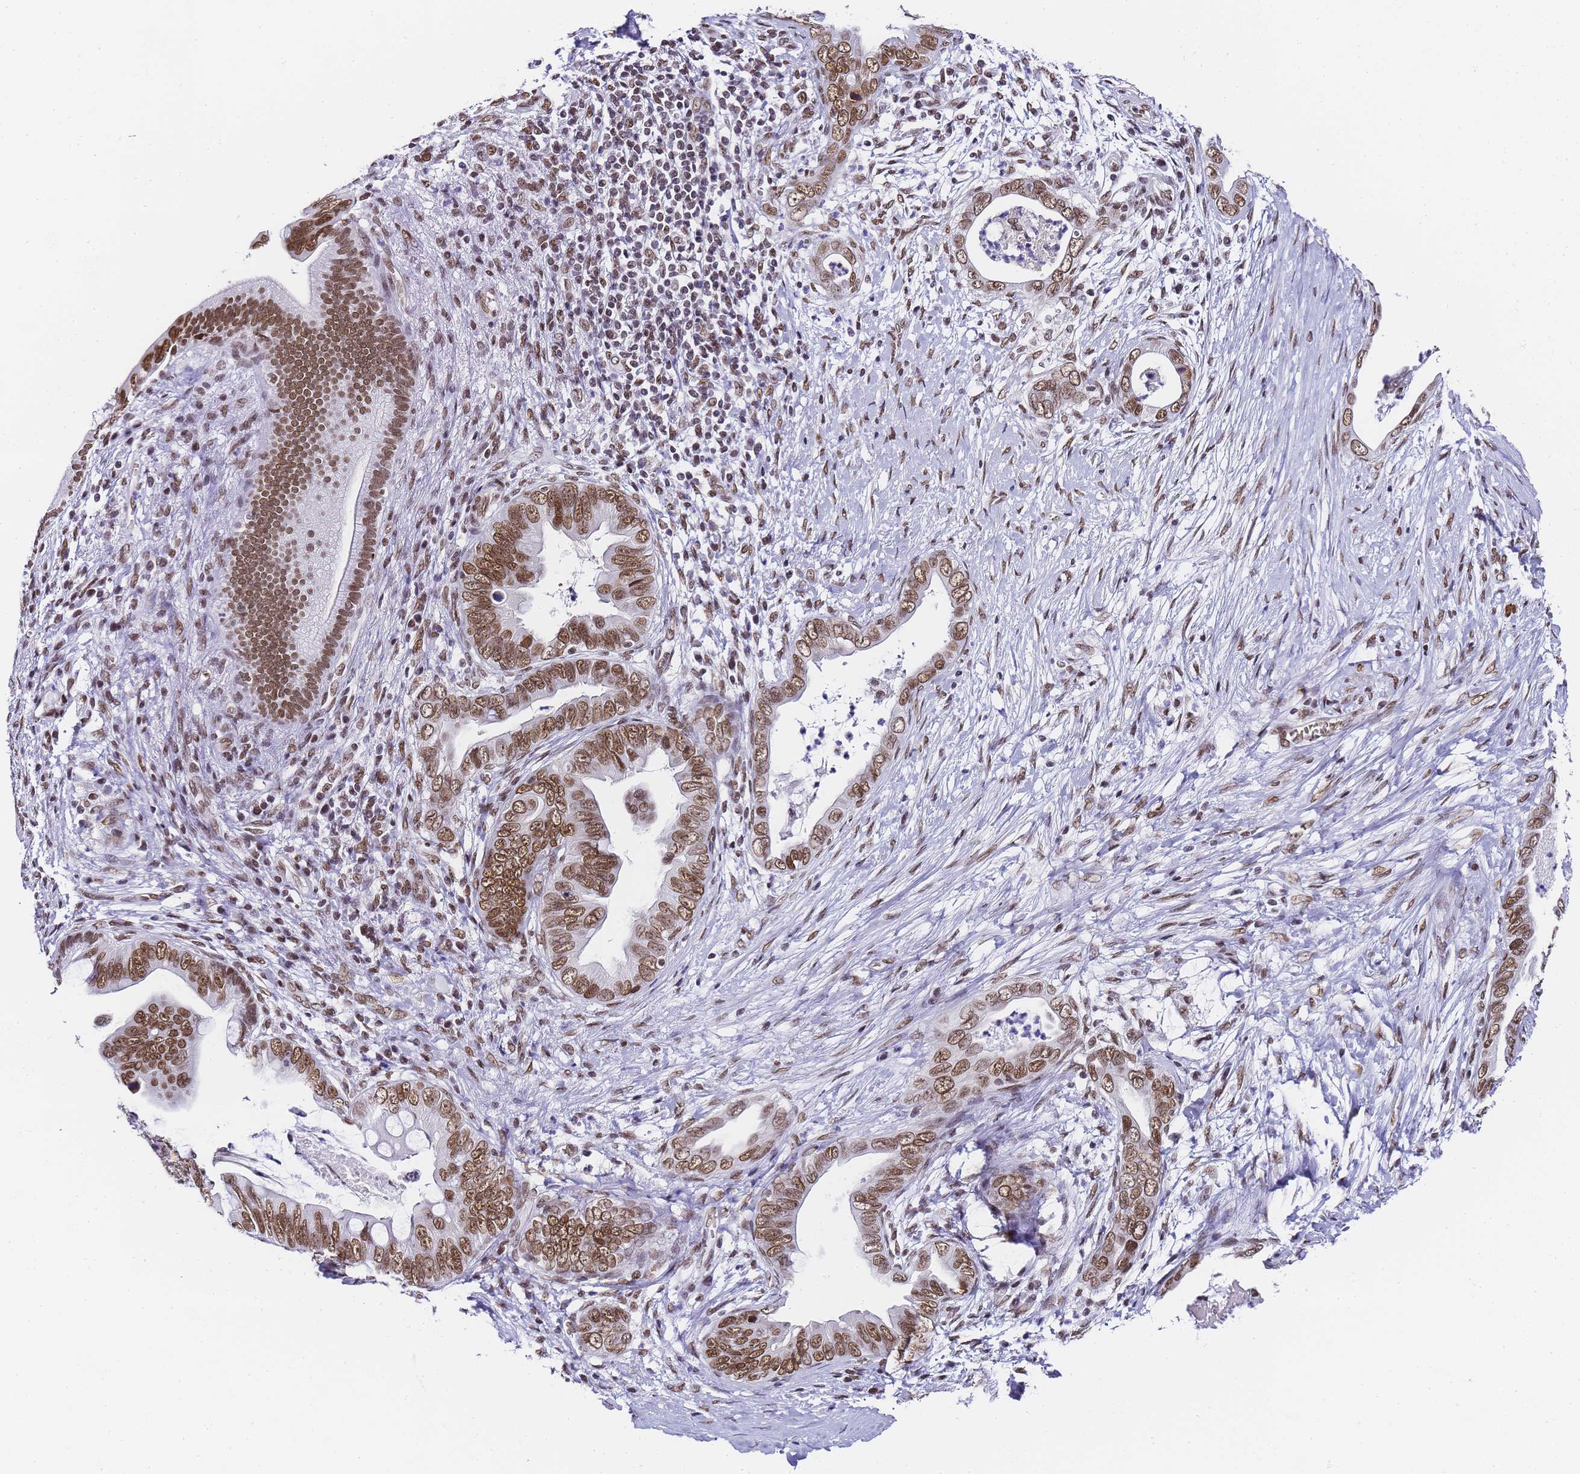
{"staining": {"intensity": "moderate", "quantity": ">75%", "location": "nuclear"}, "tissue": "pancreatic cancer", "cell_type": "Tumor cells", "image_type": "cancer", "snomed": [{"axis": "morphology", "description": "Adenocarcinoma, NOS"}, {"axis": "topography", "description": "Pancreas"}], "caption": "Protein expression by immunohistochemistry (IHC) shows moderate nuclear expression in about >75% of tumor cells in pancreatic adenocarcinoma. The staining was performed using DAB, with brown indicating positive protein expression. Nuclei are stained blue with hematoxylin.", "gene": "POLR1A", "patient": {"sex": "male", "age": 75}}